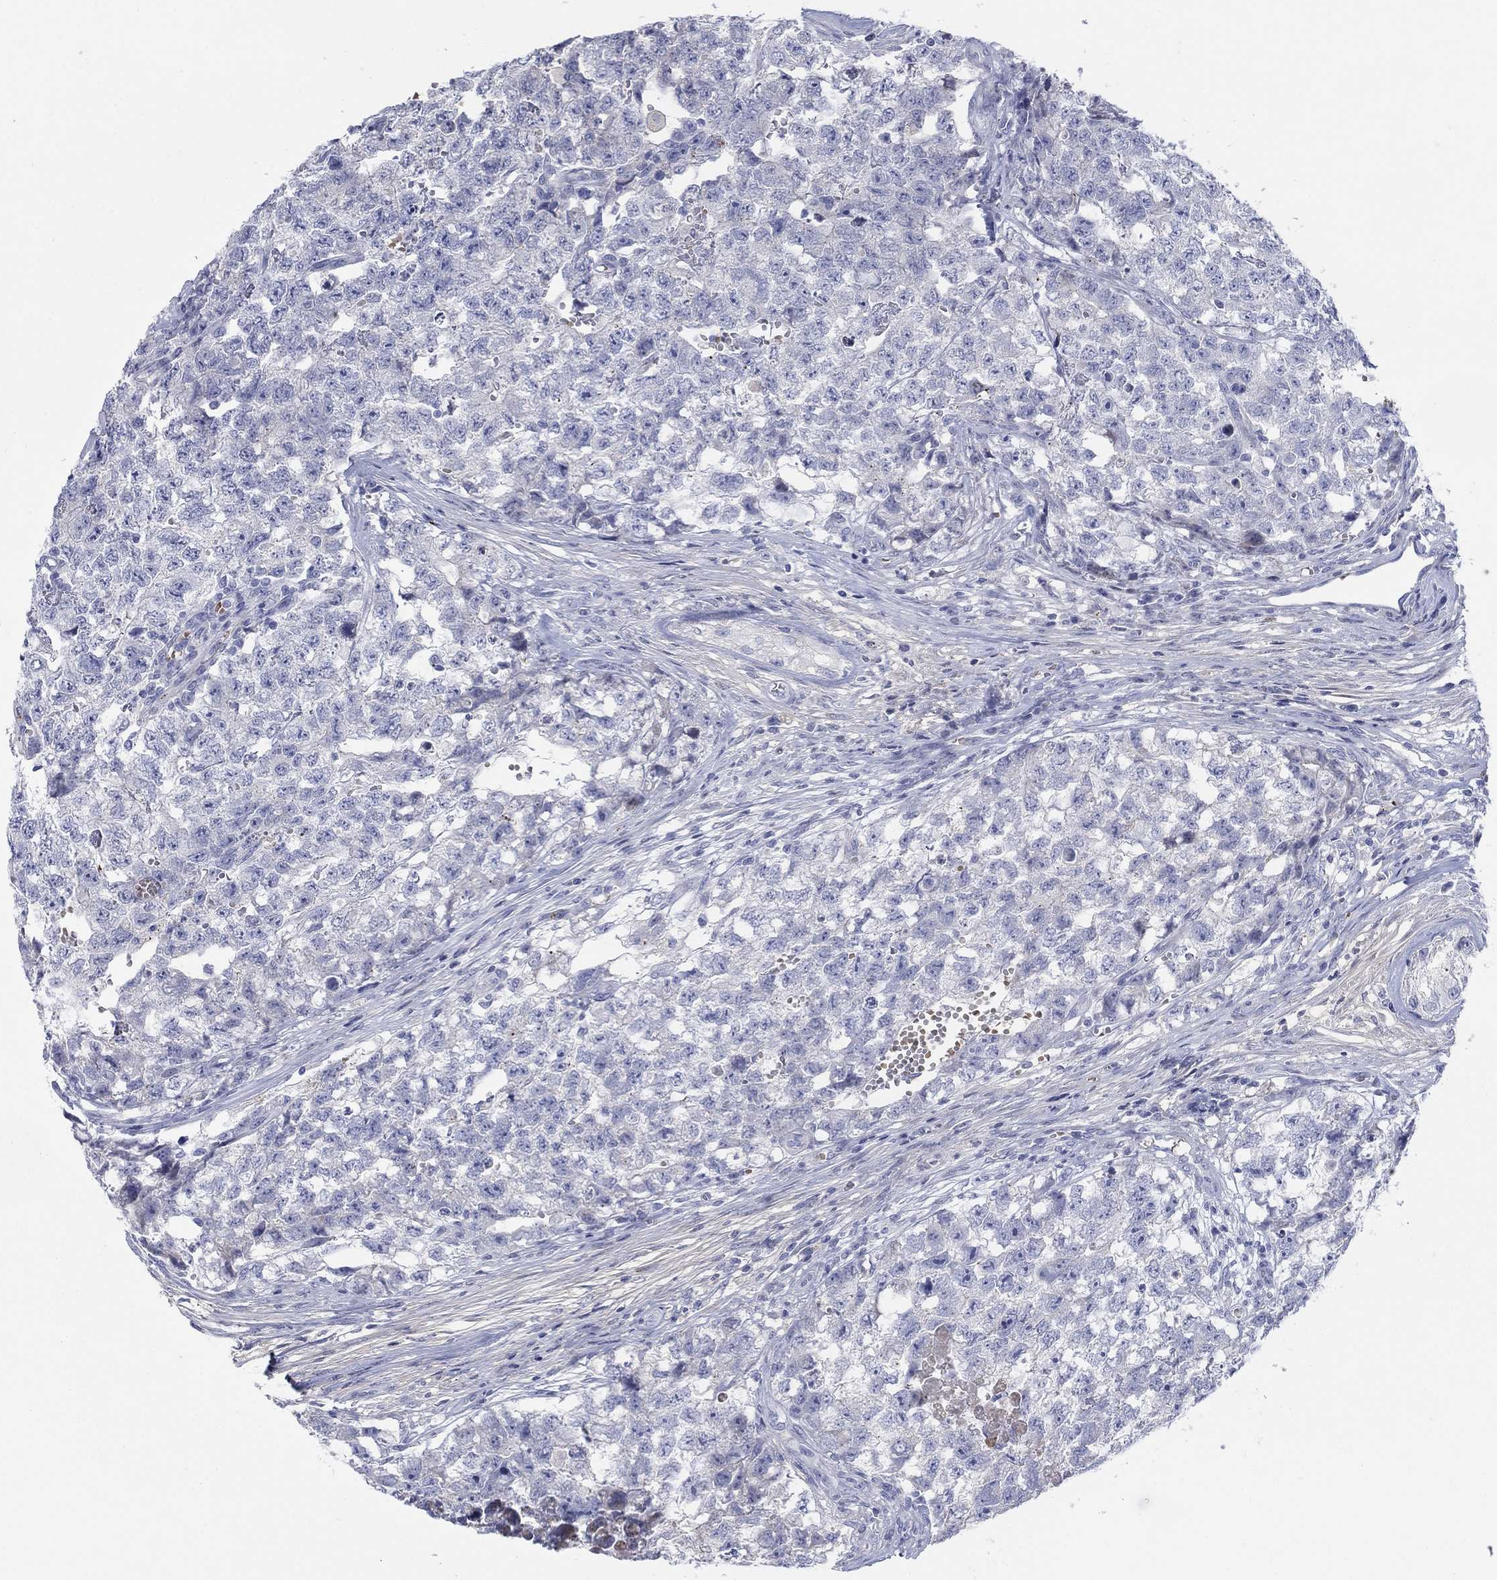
{"staining": {"intensity": "negative", "quantity": "none", "location": "none"}, "tissue": "testis cancer", "cell_type": "Tumor cells", "image_type": "cancer", "snomed": [{"axis": "morphology", "description": "Seminoma, NOS"}, {"axis": "morphology", "description": "Carcinoma, Embryonal, NOS"}, {"axis": "topography", "description": "Testis"}], "caption": "Histopathology image shows no protein positivity in tumor cells of testis cancer tissue.", "gene": "HEATR4", "patient": {"sex": "male", "age": 22}}